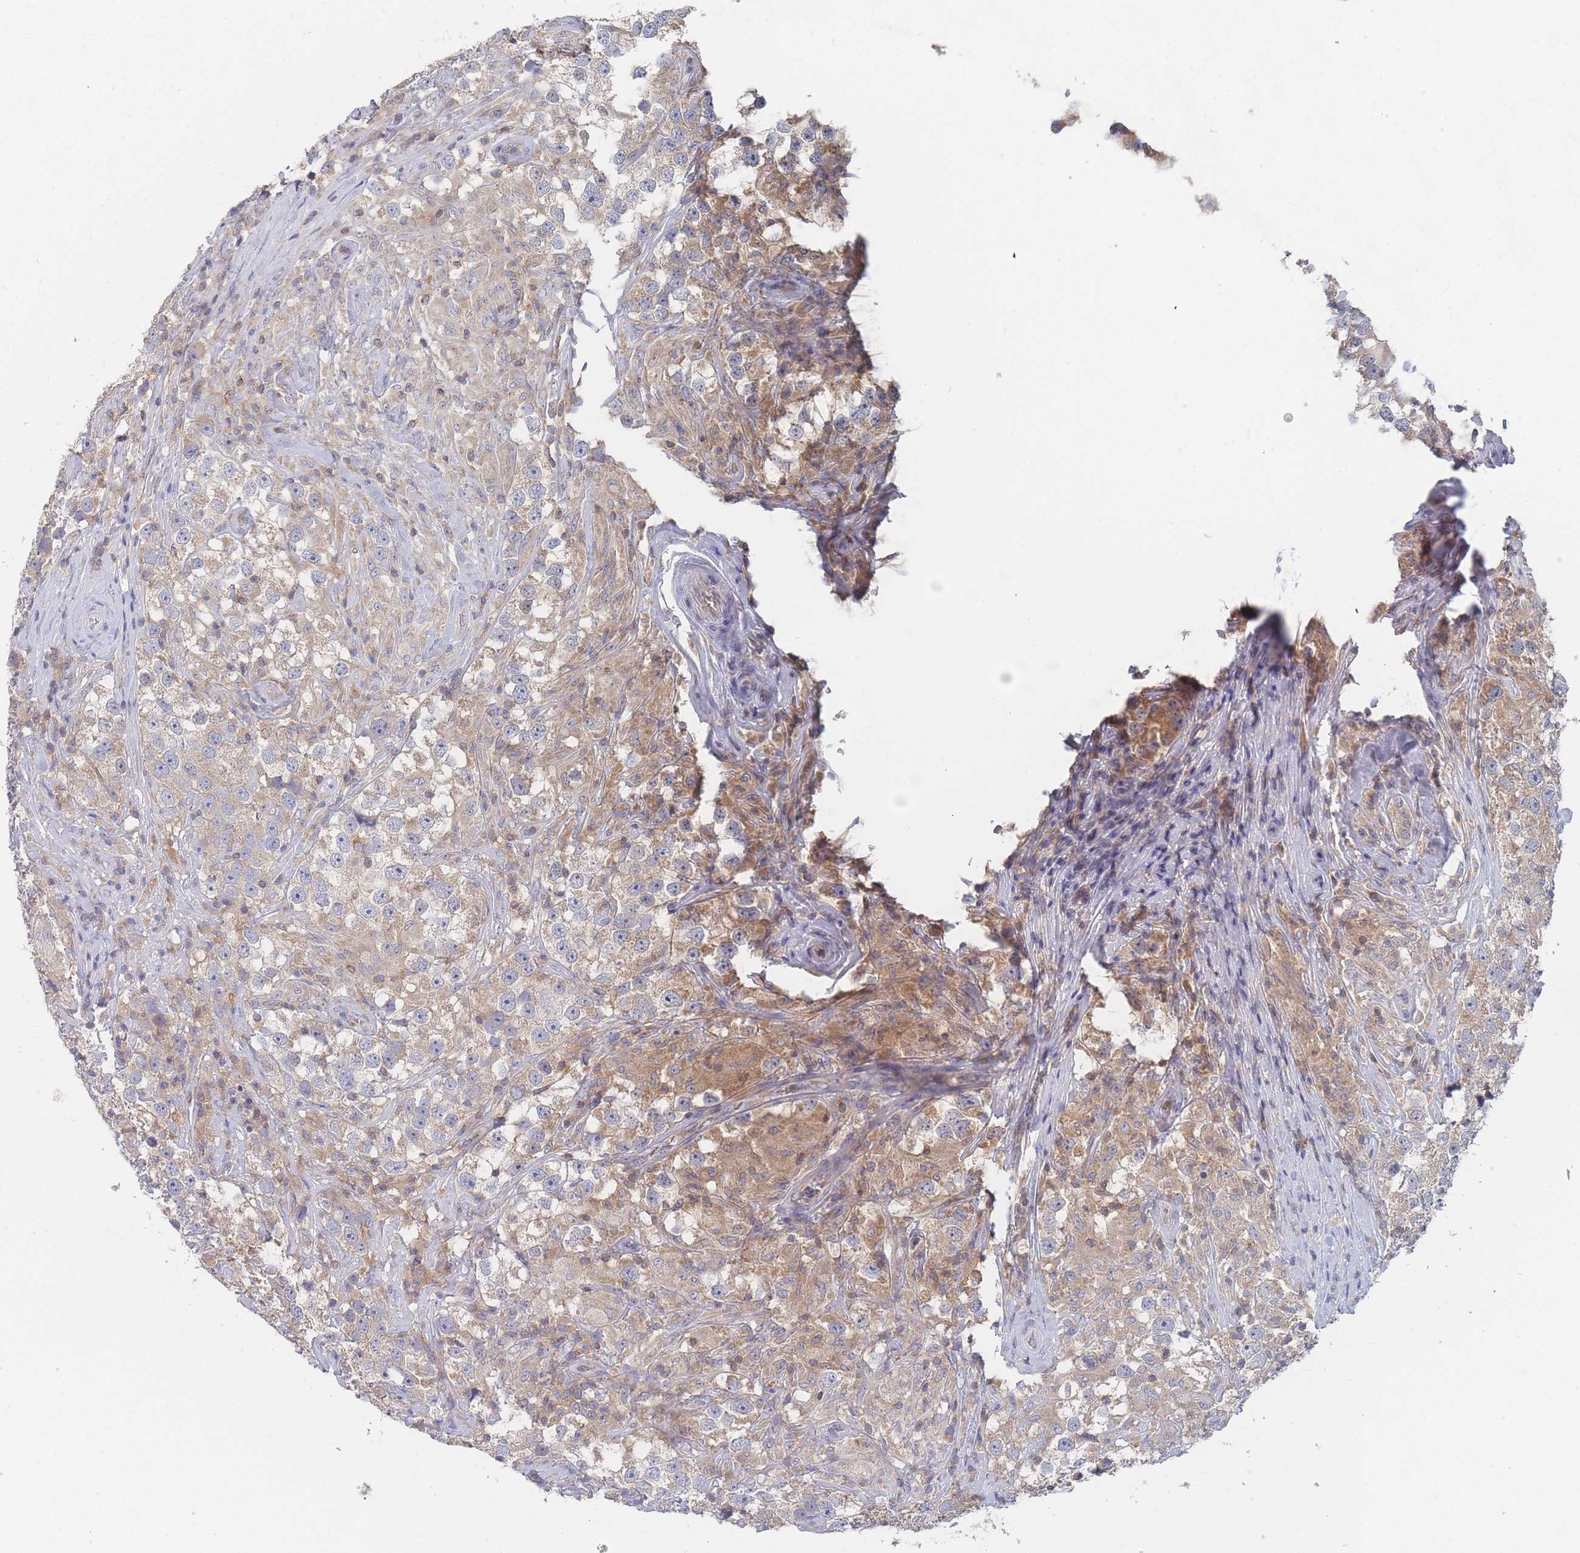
{"staining": {"intensity": "moderate", "quantity": "<25%", "location": "cytoplasmic/membranous"}, "tissue": "testis cancer", "cell_type": "Tumor cells", "image_type": "cancer", "snomed": [{"axis": "morphology", "description": "Seminoma, NOS"}, {"axis": "topography", "description": "Testis"}], "caption": "This is a histology image of immunohistochemistry (IHC) staining of testis seminoma, which shows moderate positivity in the cytoplasmic/membranous of tumor cells.", "gene": "PPP6C", "patient": {"sex": "male", "age": 46}}